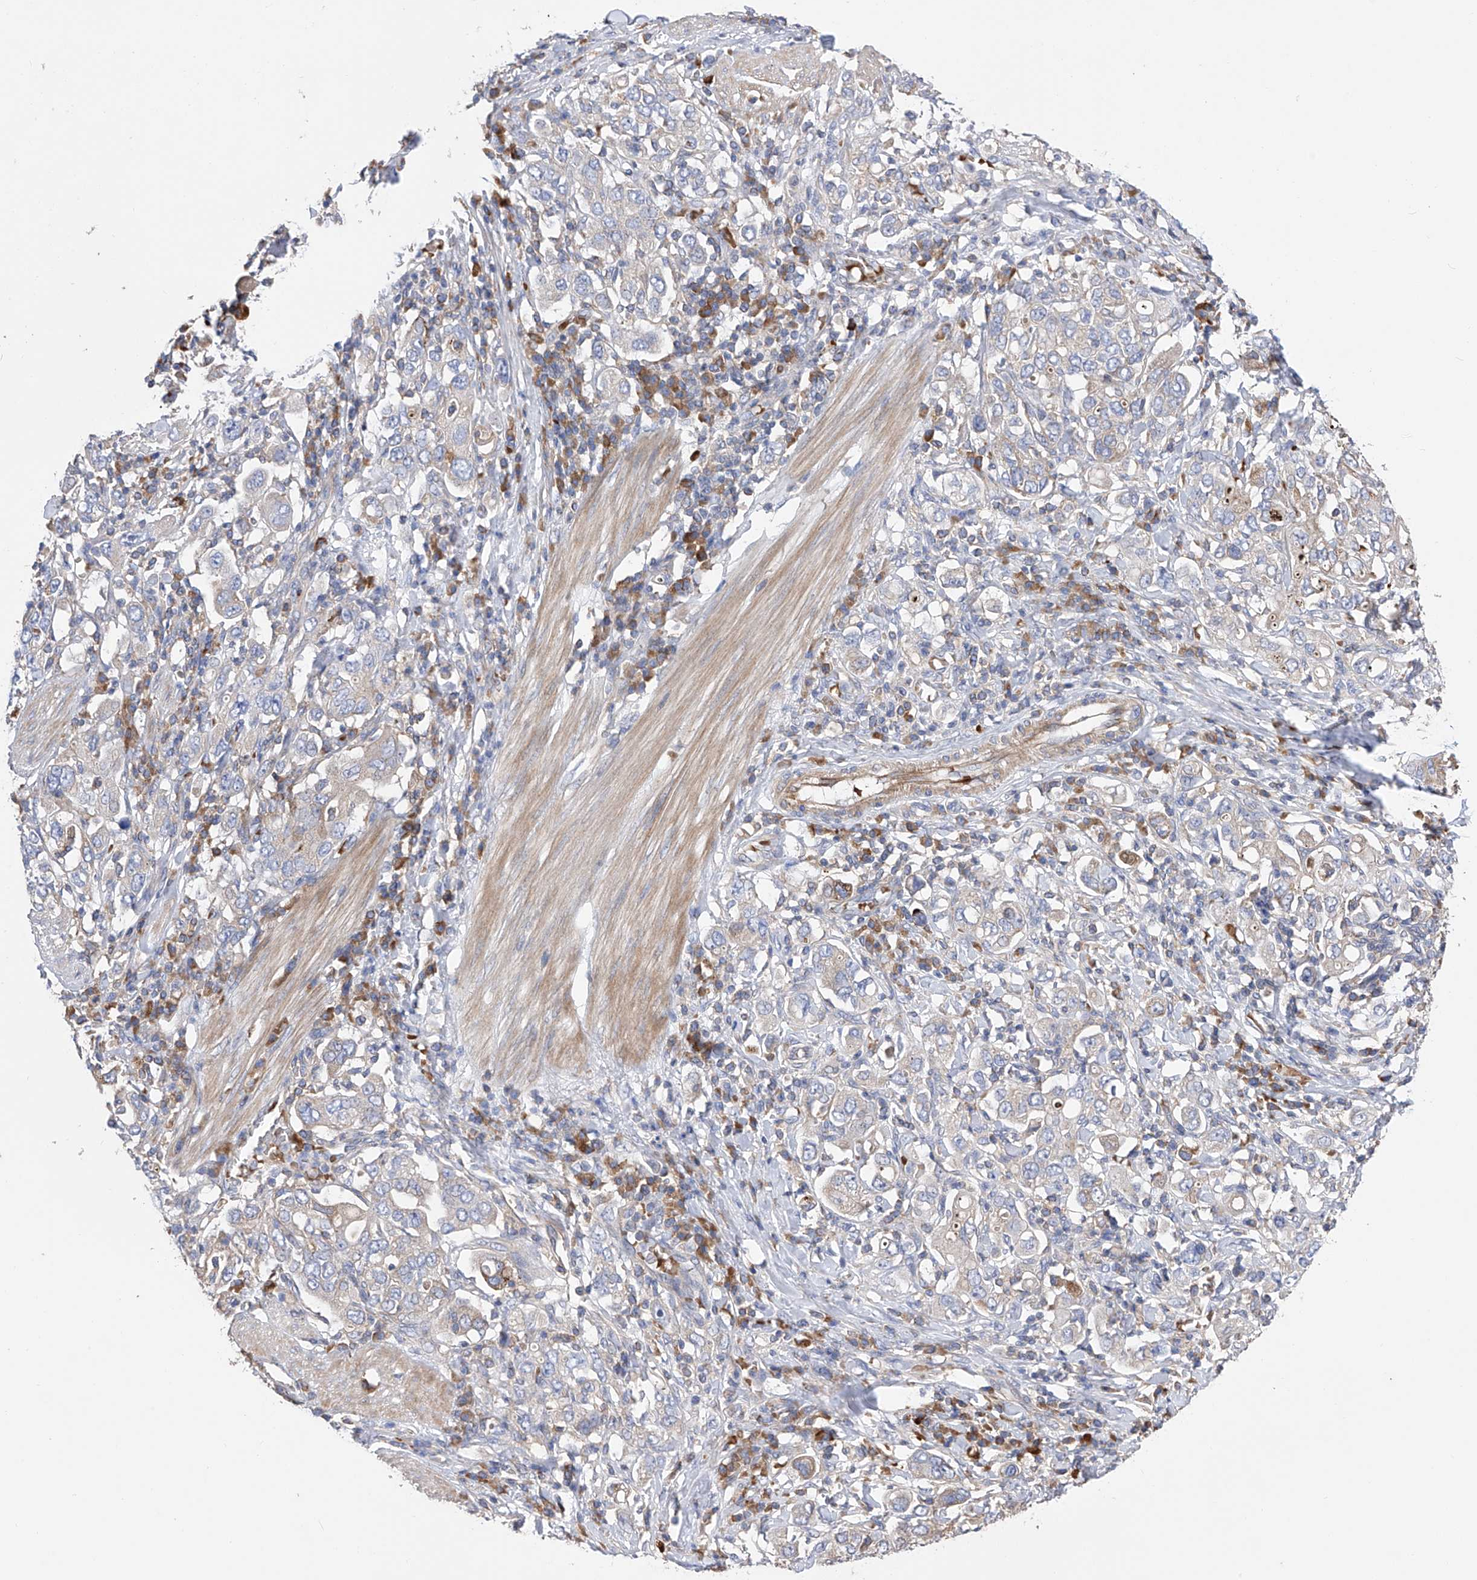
{"staining": {"intensity": "negative", "quantity": "none", "location": "none"}, "tissue": "stomach cancer", "cell_type": "Tumor cells", "image_type": "cancer", "snomed": [{"axis": "morphology", "description": "Adenocarcinoma, NOS"}, {"axis": "topography", "description": "Stomach, upper"}], "caption": "This is an IHC histopathology image of adenocarcinoma (stomach). There is no positivity in tumor cells.", "gene": "NFATC4", "patient": {"sex": "male", "age": 62}}